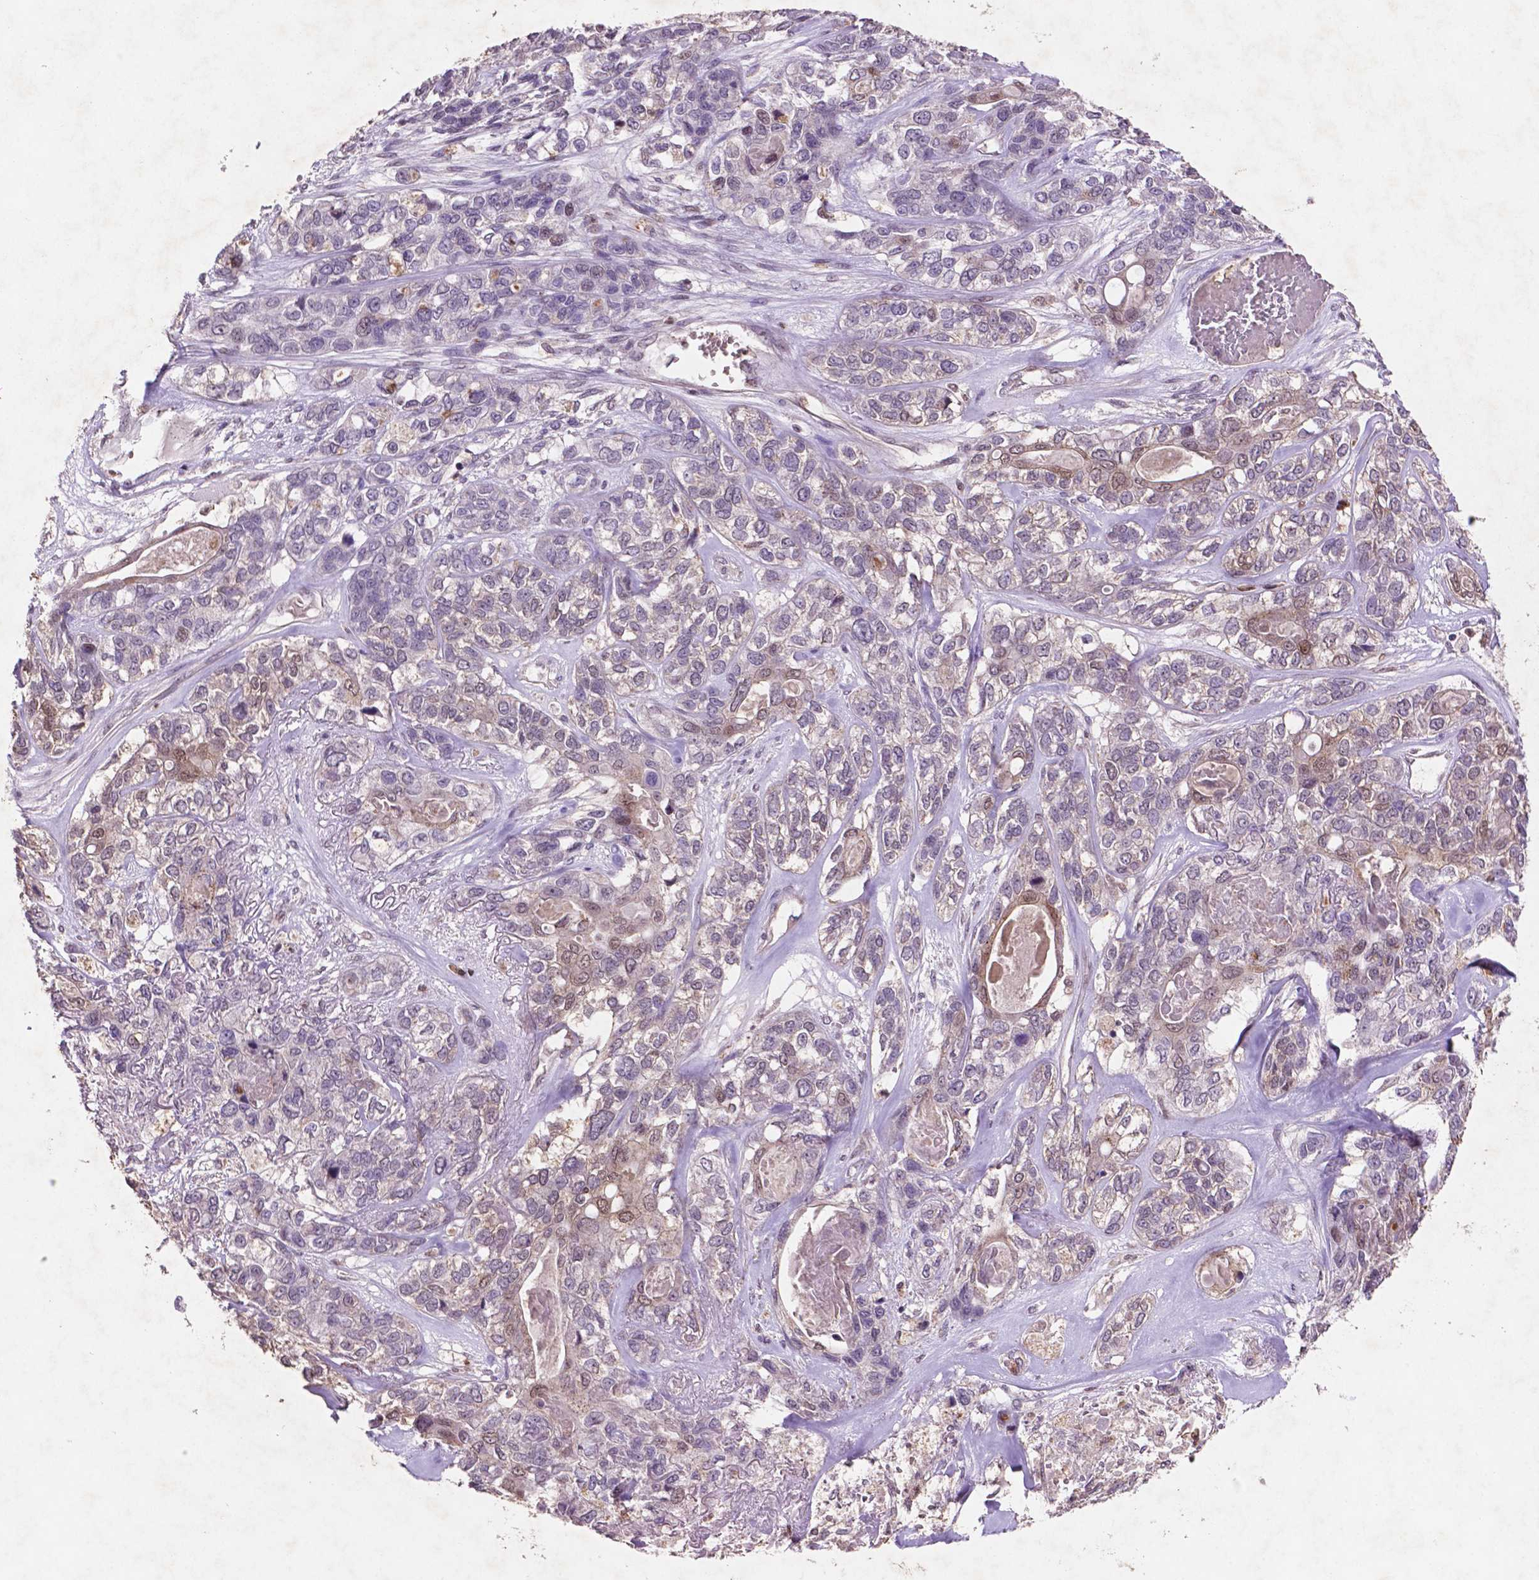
{"staining": {"intensity": "weak", "quantity": "<25%", "location": "nuclear"}, "tissue": "lung cancer", "cell_type": "Tumor cells", "image_type": "cancer", "snomed": [{"axis": "morphology", "description": "Squamous cell carcinoma, NOS"}, {"axis": "topography", "description": "Lung"}], "caption": "This is an immunohistochemistry micrograph of human lung cancer. There is no positivity in tumor cells.", "gene": "GLRX", "patient": {"sex": "female", "age": 70}}